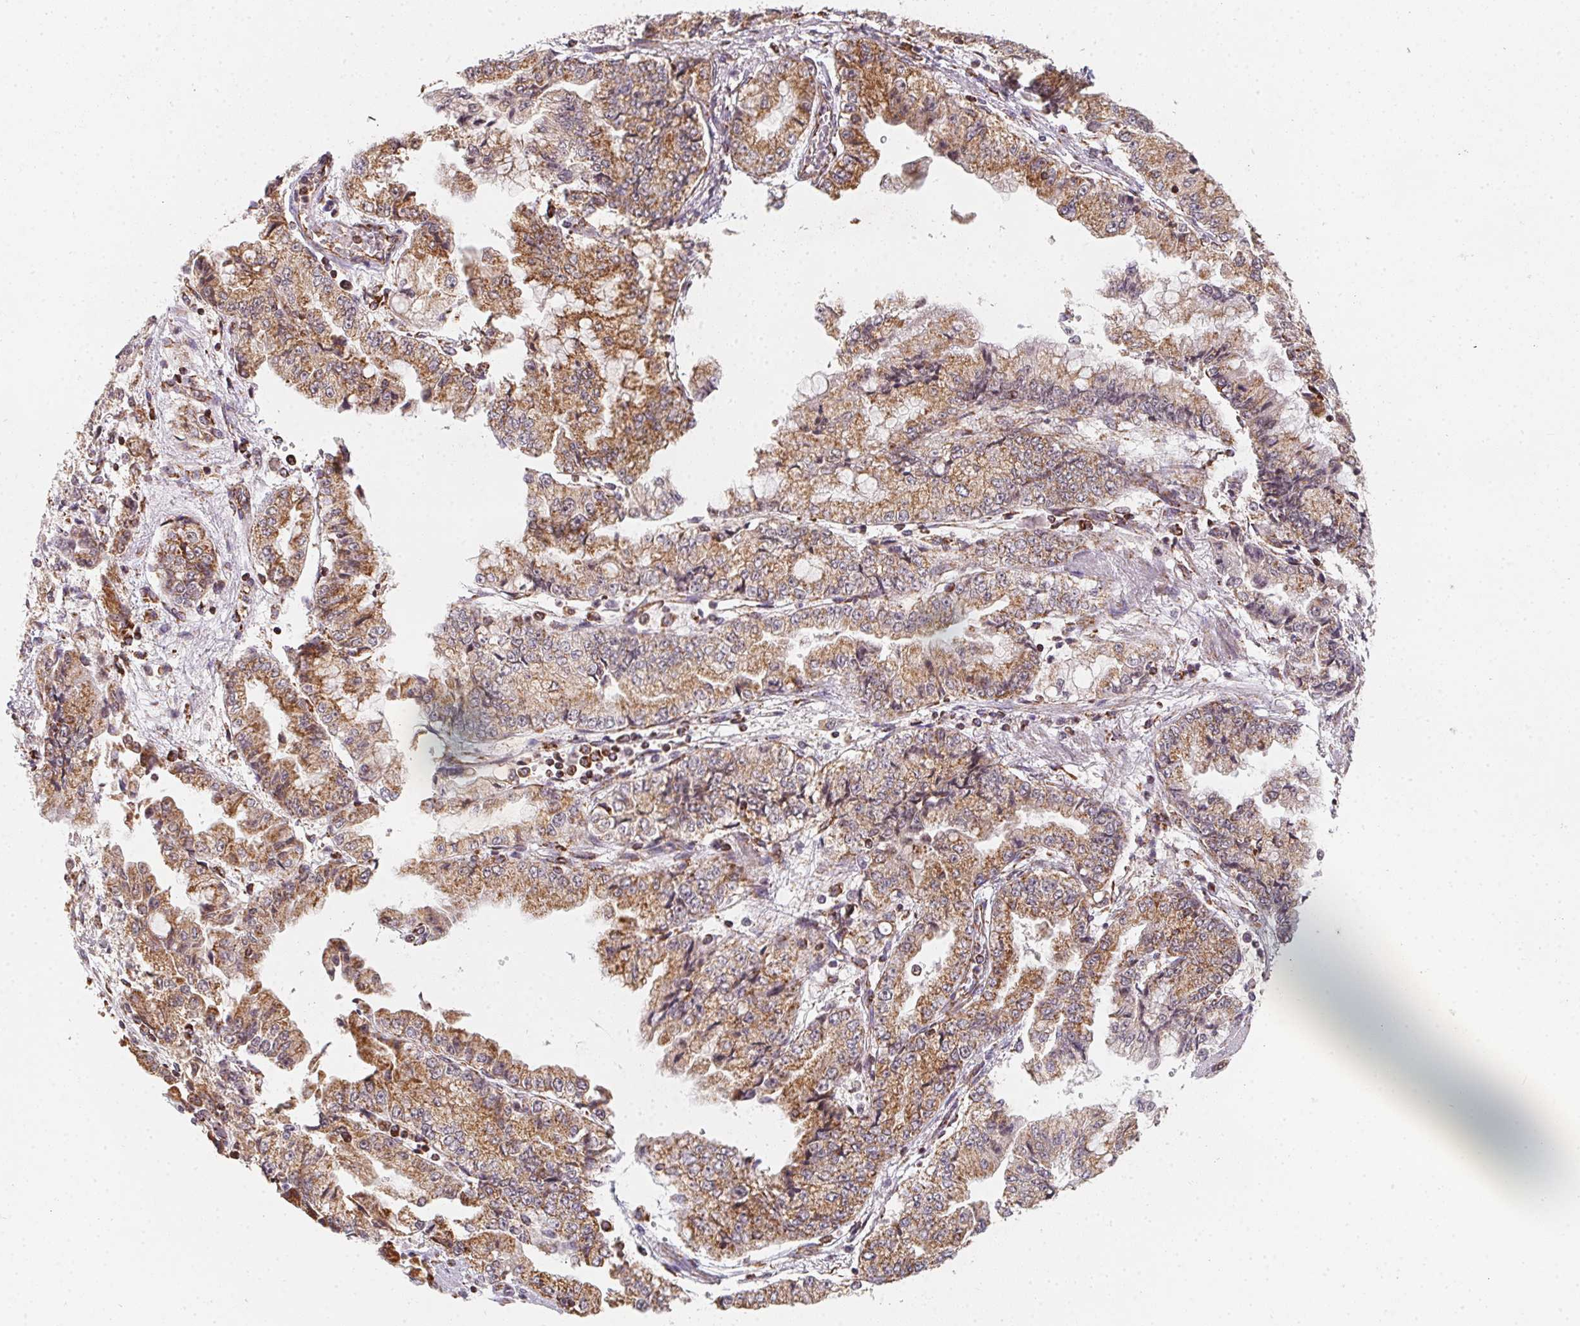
{"staining": {"intensity": "moderate", "quantity": ">75%", "location": "cytoplasmic/membranous"}, "tissue": "stomach cancer", "cell_type": "Tumor cells", "image_type": "cancer", "snomed": [{"axis": "morphology", "description": "Adenocarcinoma, NOS"}, {"axis": "topography", "description": "Stomach, upper"}], "caption": "Brown immunohistochemical staining in adenocarcinoma (stomach) exhibits moderate cytoplasmic/membranous positivity in approximately >75% of tumor cells.", "gene": "NDUFS6", "patient": {"sex": "female", "age": 74}}